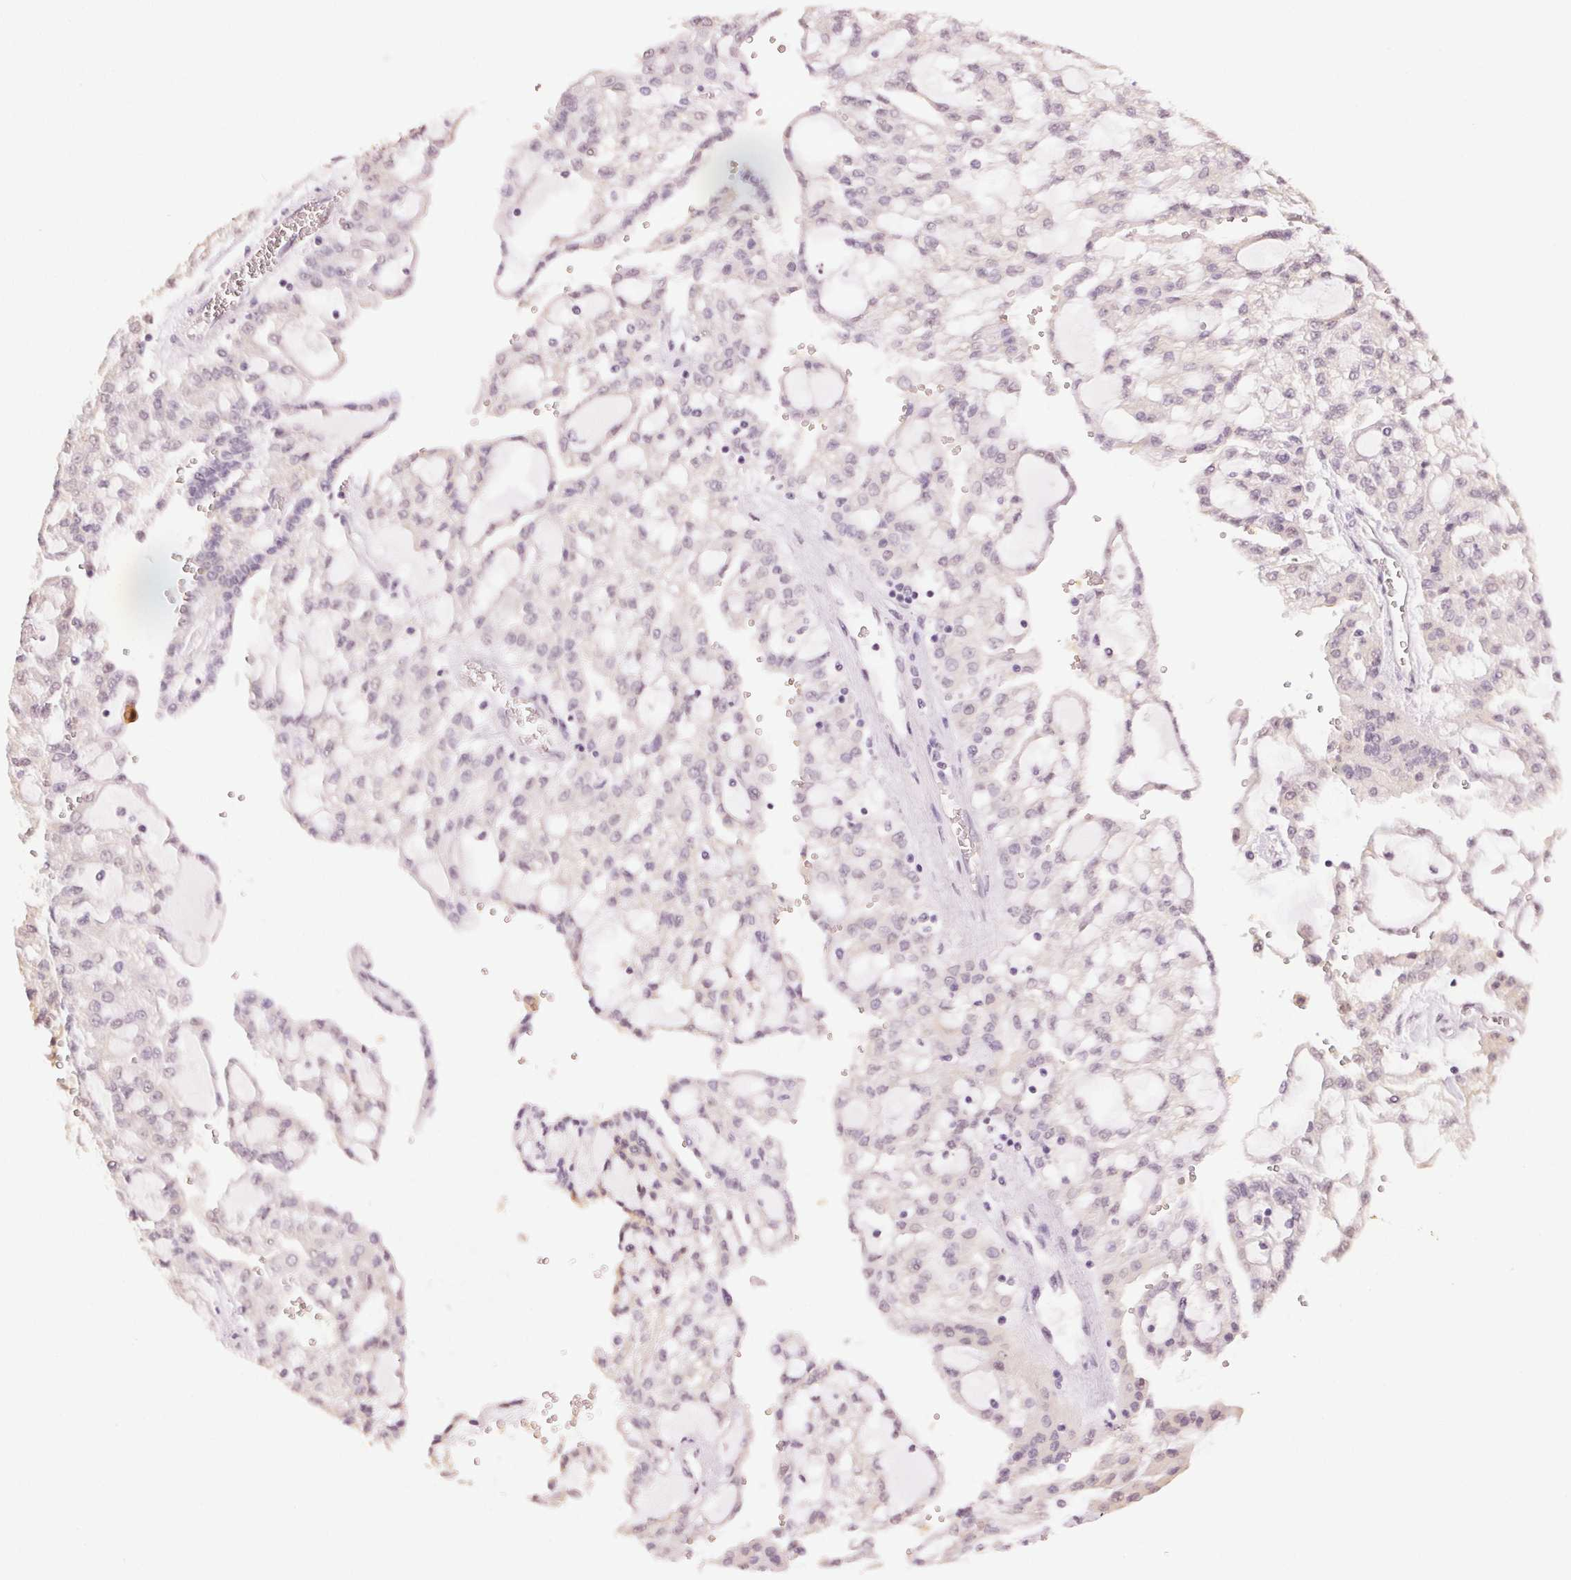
{"staining": {"intensity": "negative", "quantity": "none", "location": "none"}, "tissue": "renal cancer", "cell_type": "Tumor cells", "image_type": "cancer", "snomed": [{"axis": "morphology", "description": "Adenocarcinoma, NOS"}, {"axis": "topography", "description": "Kidney"}], "caption": "An image of renal cancer (adenocarcinoma) stained for a protein exhibits no brown staining in tumor cells.", "gene": "PLCB1", "patient": {"sex": "male", "age": 63}}